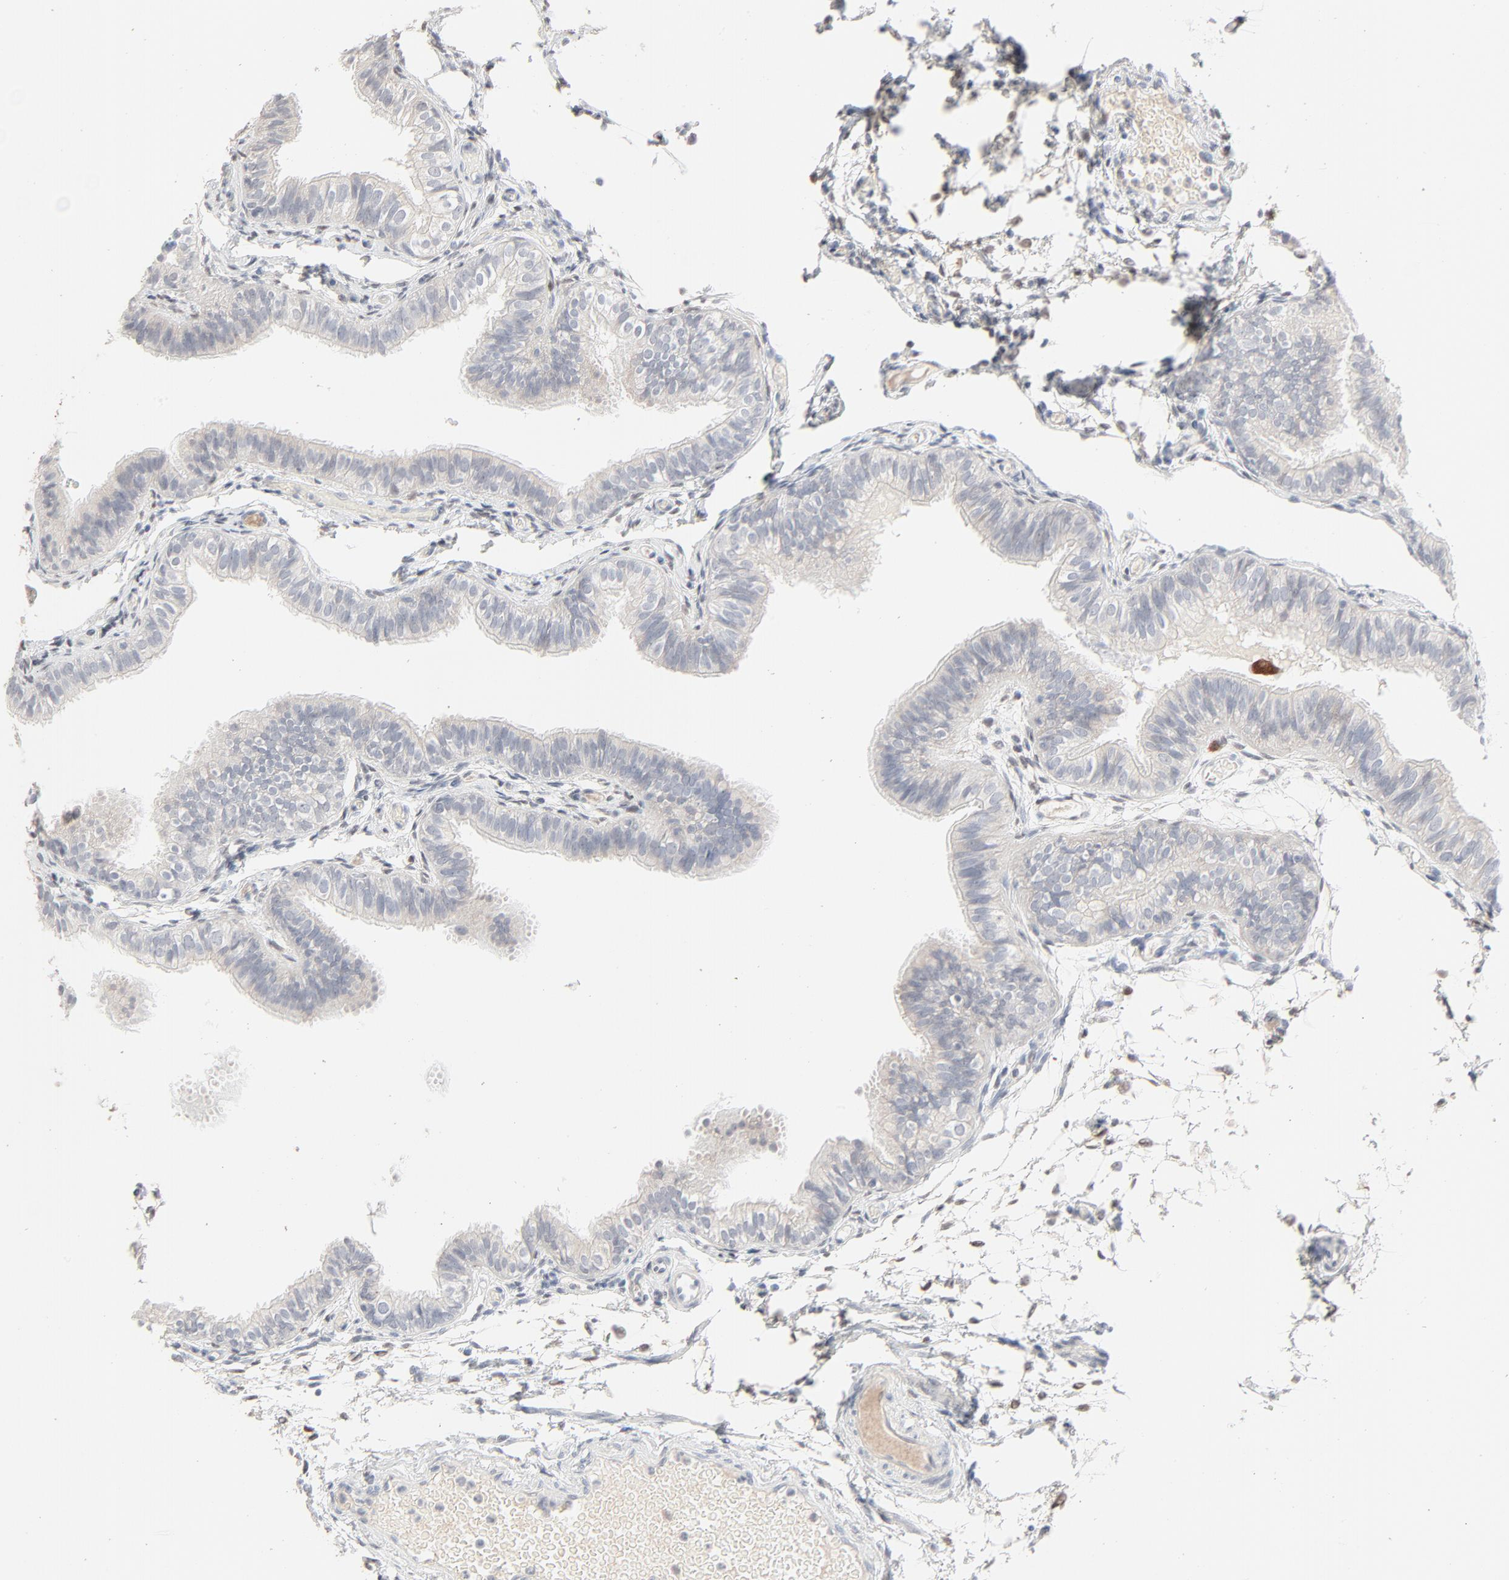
{"staining": {"intensity": "negative", "quantity": "none", "location": "none"}, "tissue": "fallopian tube", "cell_type": "Glandular cells", "image_type": "normal", "snomed": [{"axis": "morphology", "description": "Normal tissue, NOS"}, {"axis": "morphology", "description": "Dermoid, NOS"}, {"axis": "topography", "description": "Fallopian tube"}], "caption": "High magnification brightfield microscopy of normal fallopian tube stained with DAB (brown) and counterstained with hematoxylin (blue): glandular cells show no significant positivity.", "gene": "LGALS2", "patient": {"sex": "female", "age": 33}}